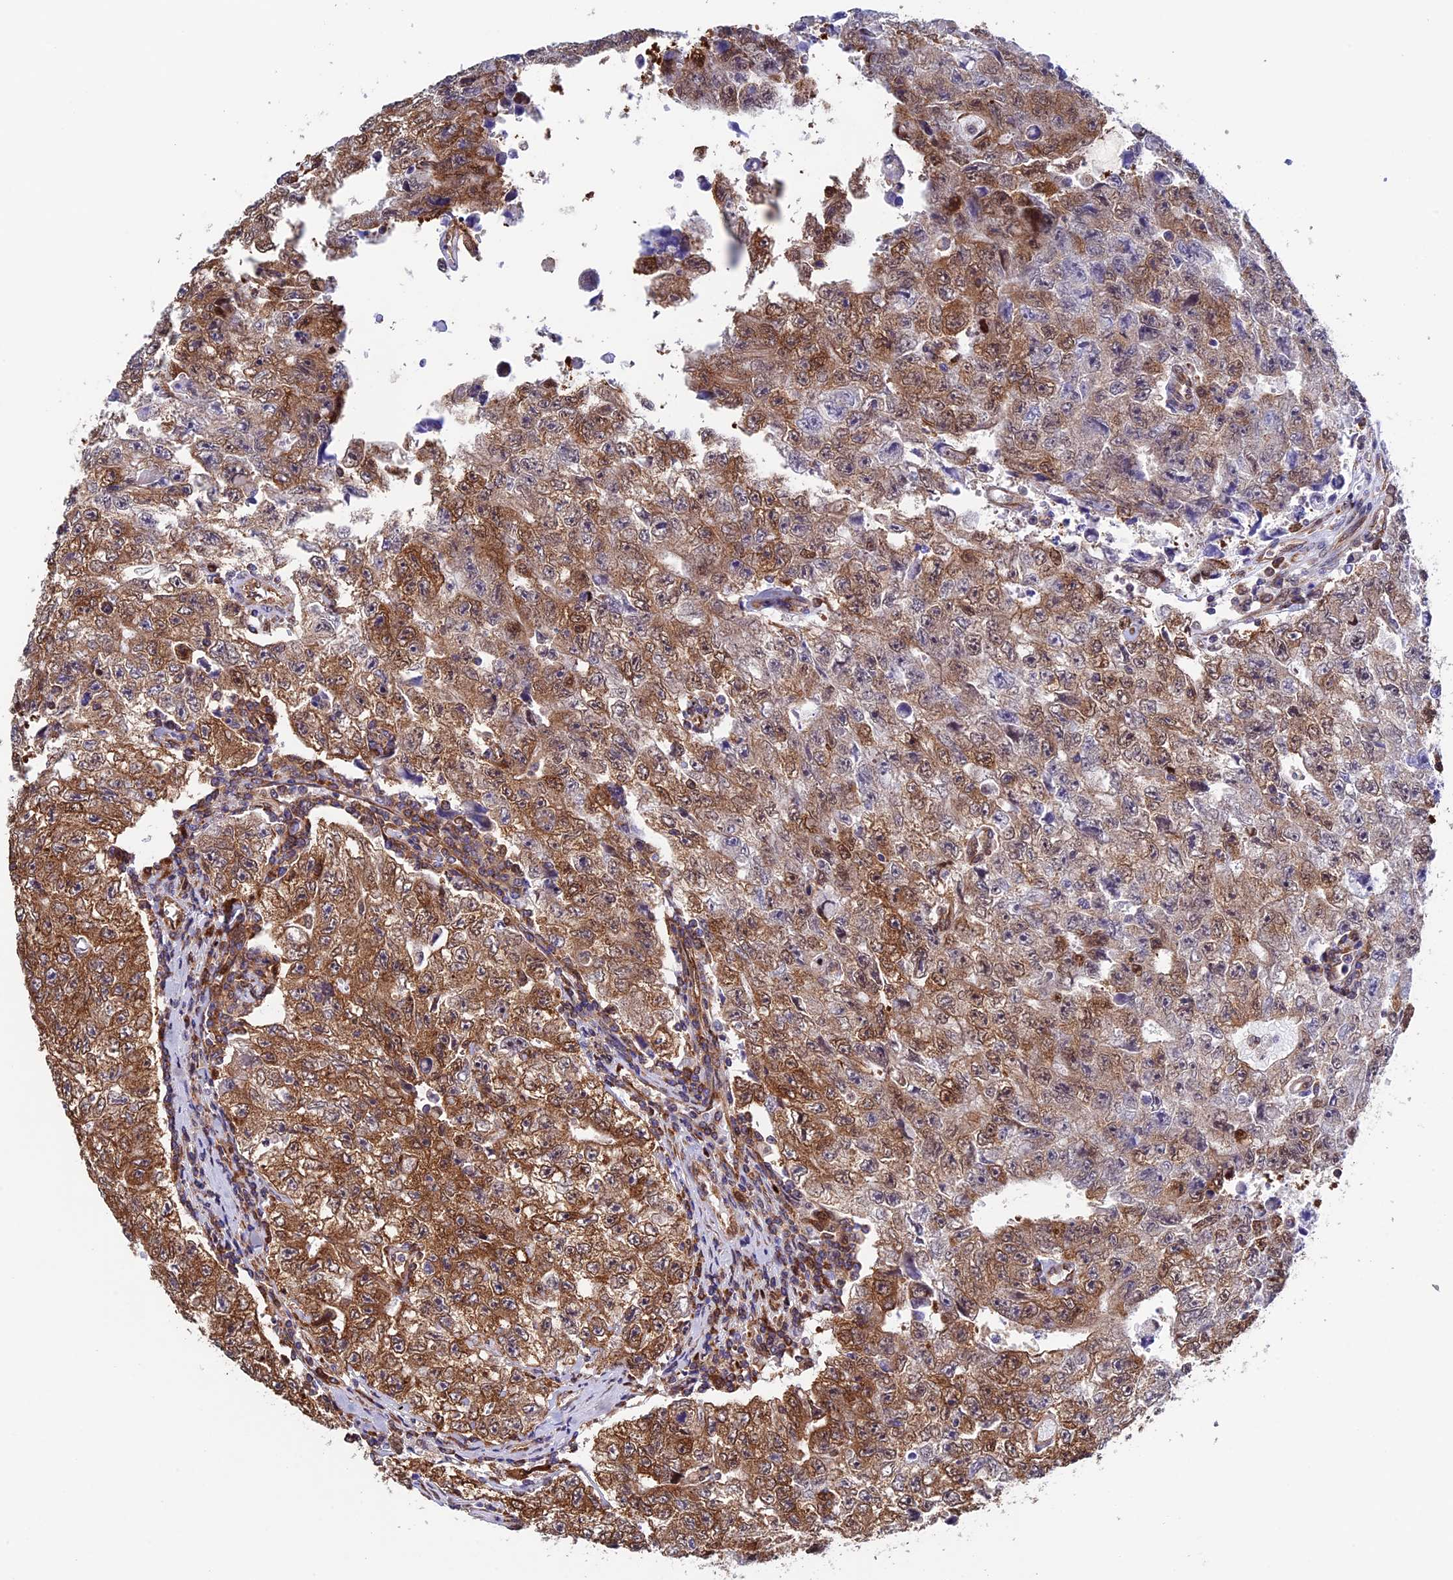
{"staining": {"intensity": "moderate", "quantity": ">75%", "location": "cytoplasmic/membranous"}, "tissue": "testis cancer", "cell_type": "Tumor cells", "image_type": "cancer", "snomed": [{"axis": "morphology", "description": "Carcinoma, Embryonal, NOS"}, {"axis": "topography", "description": "Testis"}], "caption": "IHC photomicrograph of testis cancer (embryonal carcinoma) stained for a protein (brown), which exhibits medium levels of moderate cytoplasmic/membranous expression in about >75% of tumor cells.", "gene": "SLC9A5", "patient": {"sex": "male", "age": 17}}